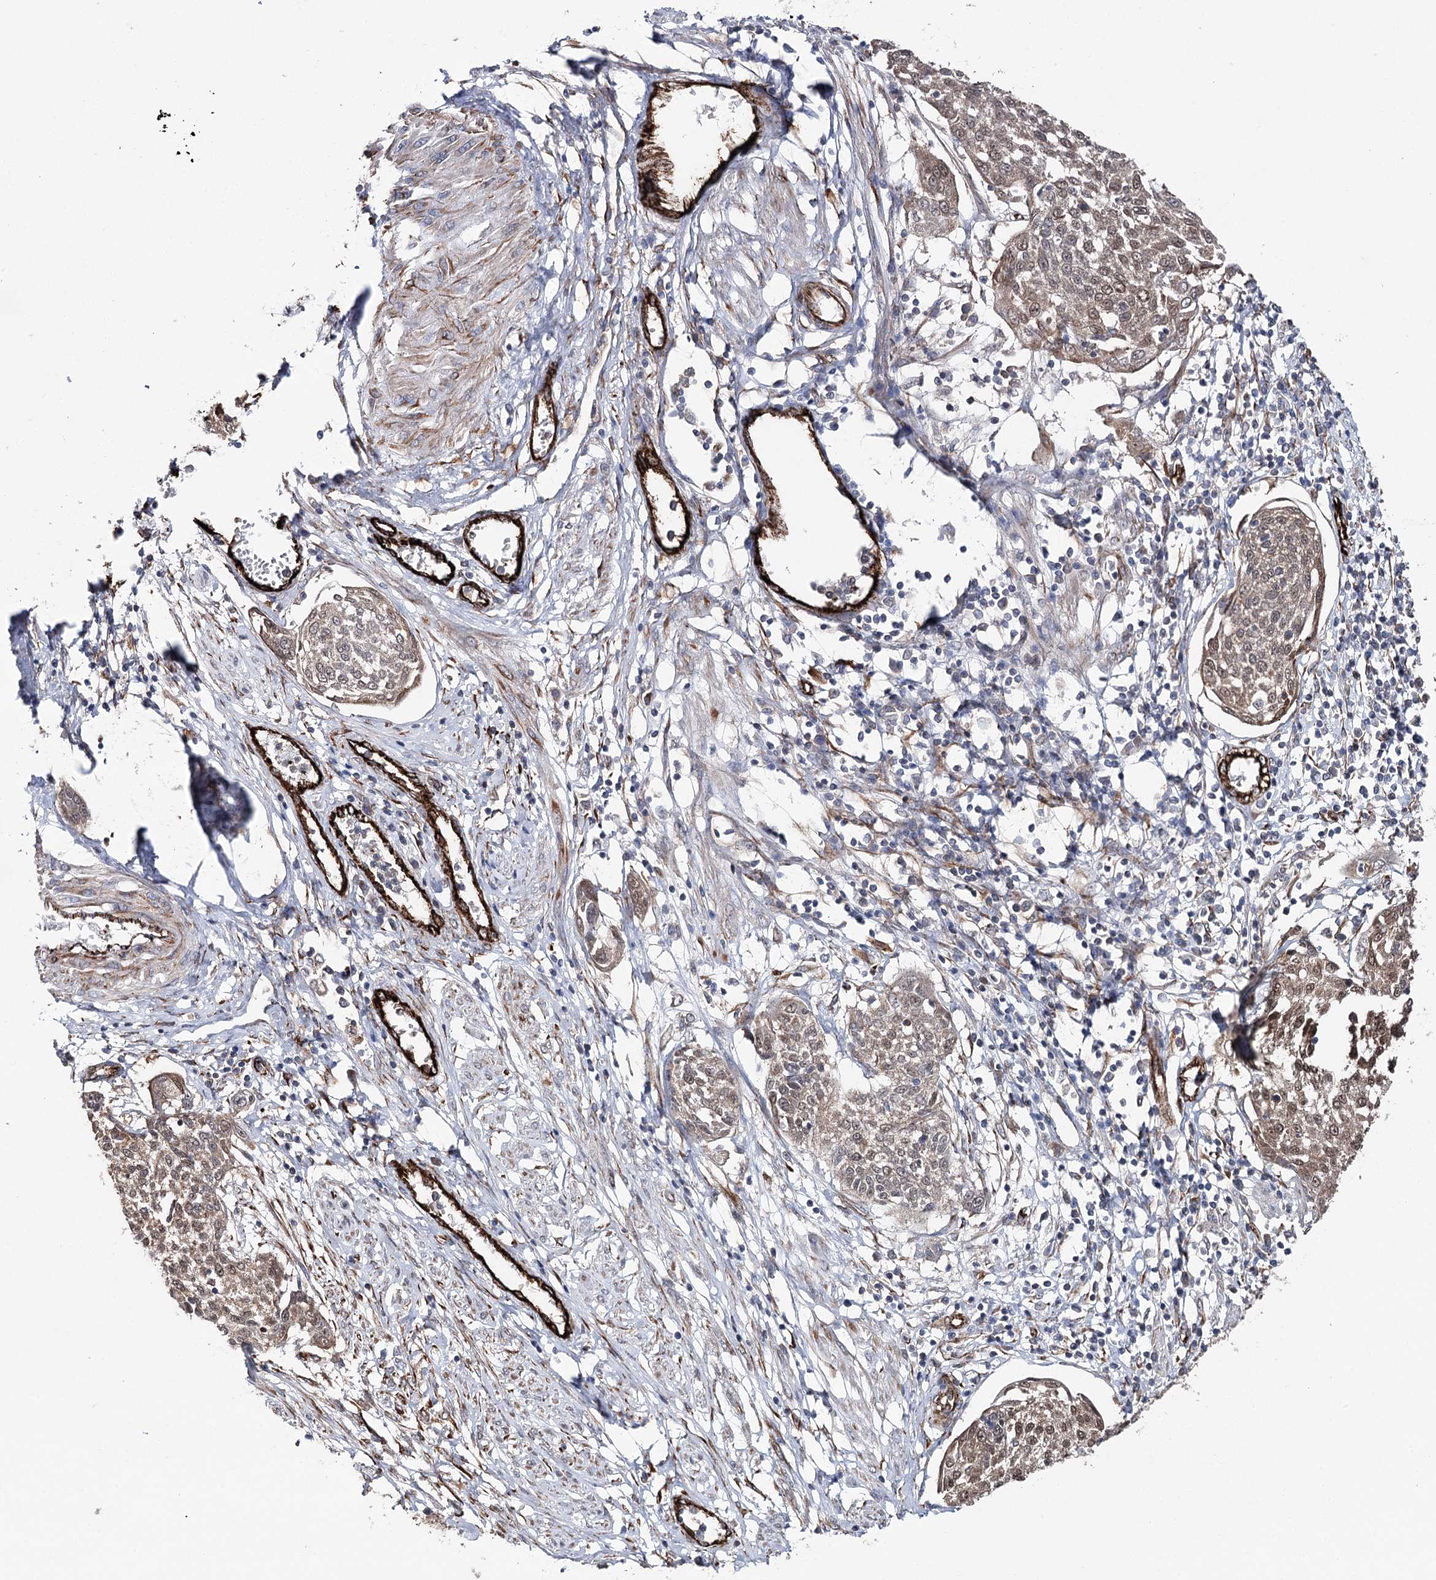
{"staining": {"intensity": "moderate", "quantity": ">75%", "location": "cytoplasmic/membranous,nuclear"}, "tissue": "cervical cancer", "cell_type": "Tumor cells", "image_type": "cancer", "snomed": [{"axis": "morphology", "description": "Squamous cell carcinoma, NOS"}, {"axis": "topography", "description": "Cervix"}], "caption": "Immunohistochemical staining of cervical cancer demonstrates medium levels of moderate cytoplasmic/membranous and nuclear staining in about >75% of tumor cells.", "gene": "MIB1", "patient": {"sex": "female", "age": 34}}